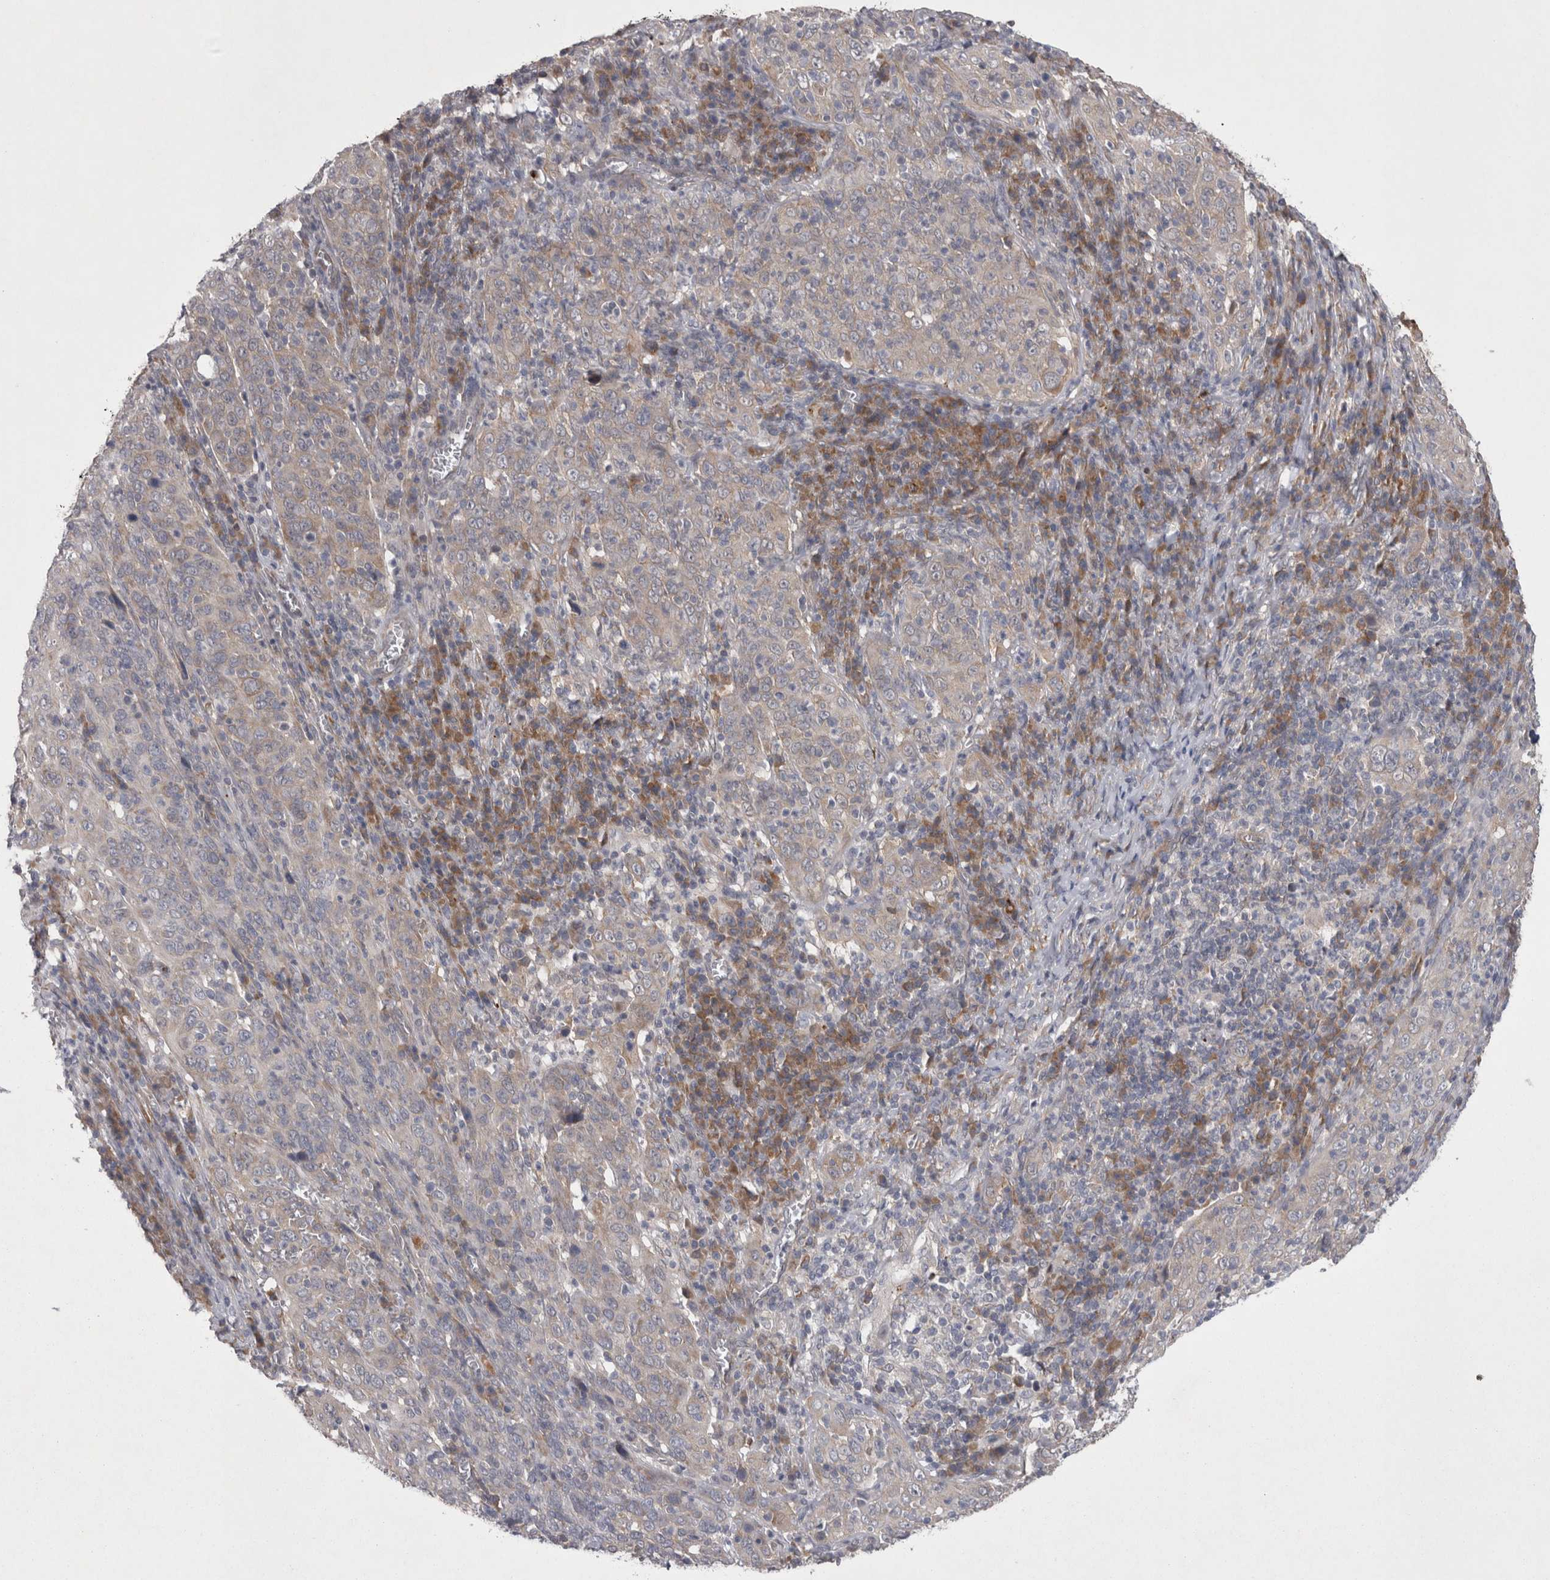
{"staining": {"intensity": "negative", "quantity": "none", "location": "none"}, "tissue": "cervical cancer", "cell_type": "Tumor cells", "image_type": "cancer", "snomed": [{"axis": "morphology", "description": "Squamous cell carcinoma, NOS"}, {"axis": "topography", "description": "Cervix"}], "caption": "The histopathology image demonstrates no staining of tumor cells in cervical squamous cell carcinoma.", "gene": "DDX6", "patient": {"sex": "female", "age": 46}}